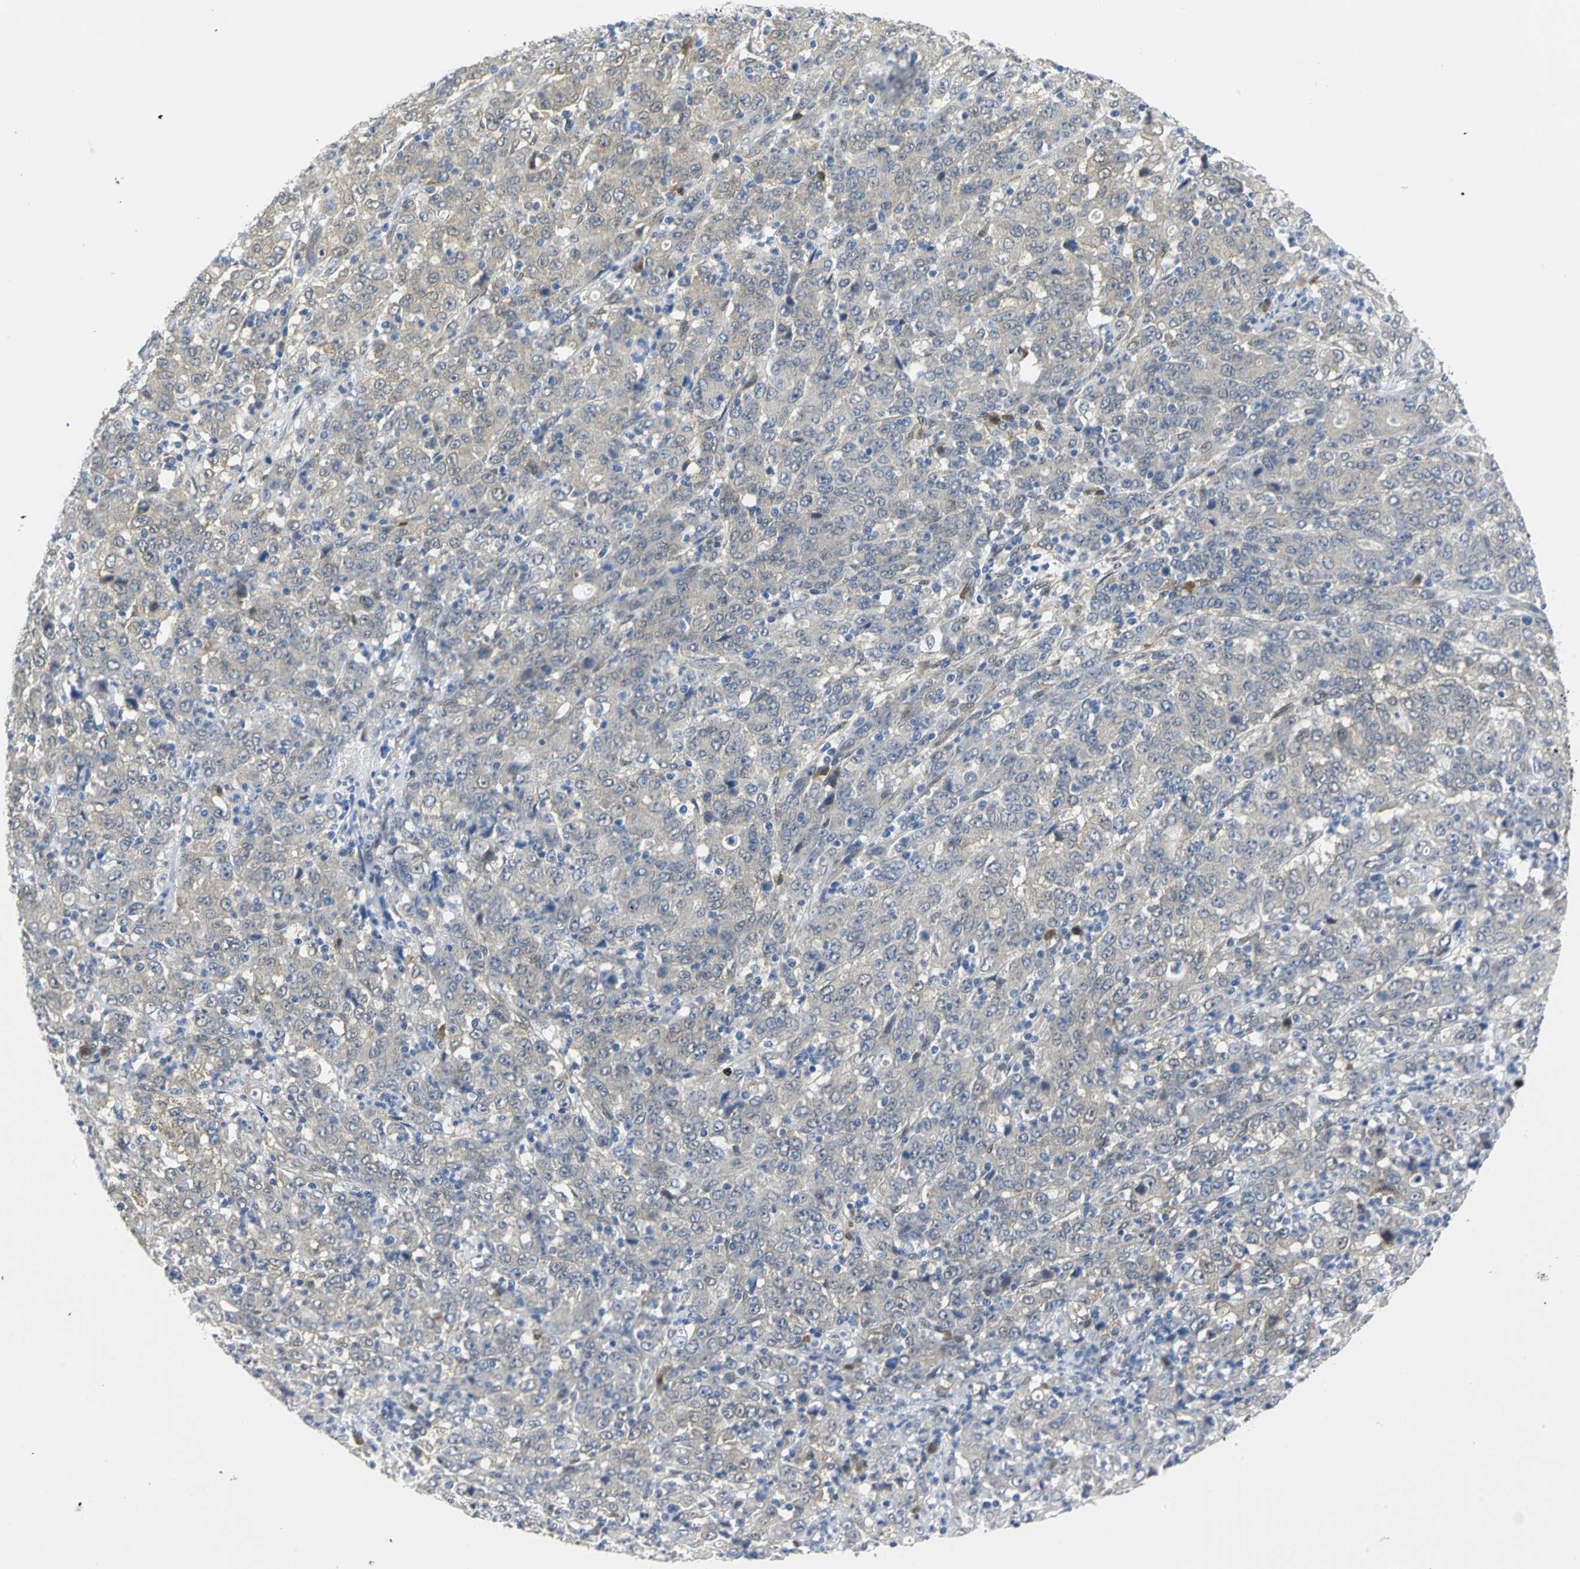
{"staining": {"intensity": "weak", "quantity": "<25%", "location": "cytoplasmic/membranous"}, "tissue": "stomach cancer", "cell_type": "Tumor cells", "image_type": "cancer", "snomed": [{"axis": "morphology", "description": "Adenocarcinoma, NOS"}, {"axis": "topography", "description": "Stomach, lower"}], "caption": "IHC image of neoplastic tissue: stomach adenocarcinoma stained with DAB displays no significant protein expression in tumor cells.", "gene": "PGM3", "patient": {"sex": "female", "age": 71}}